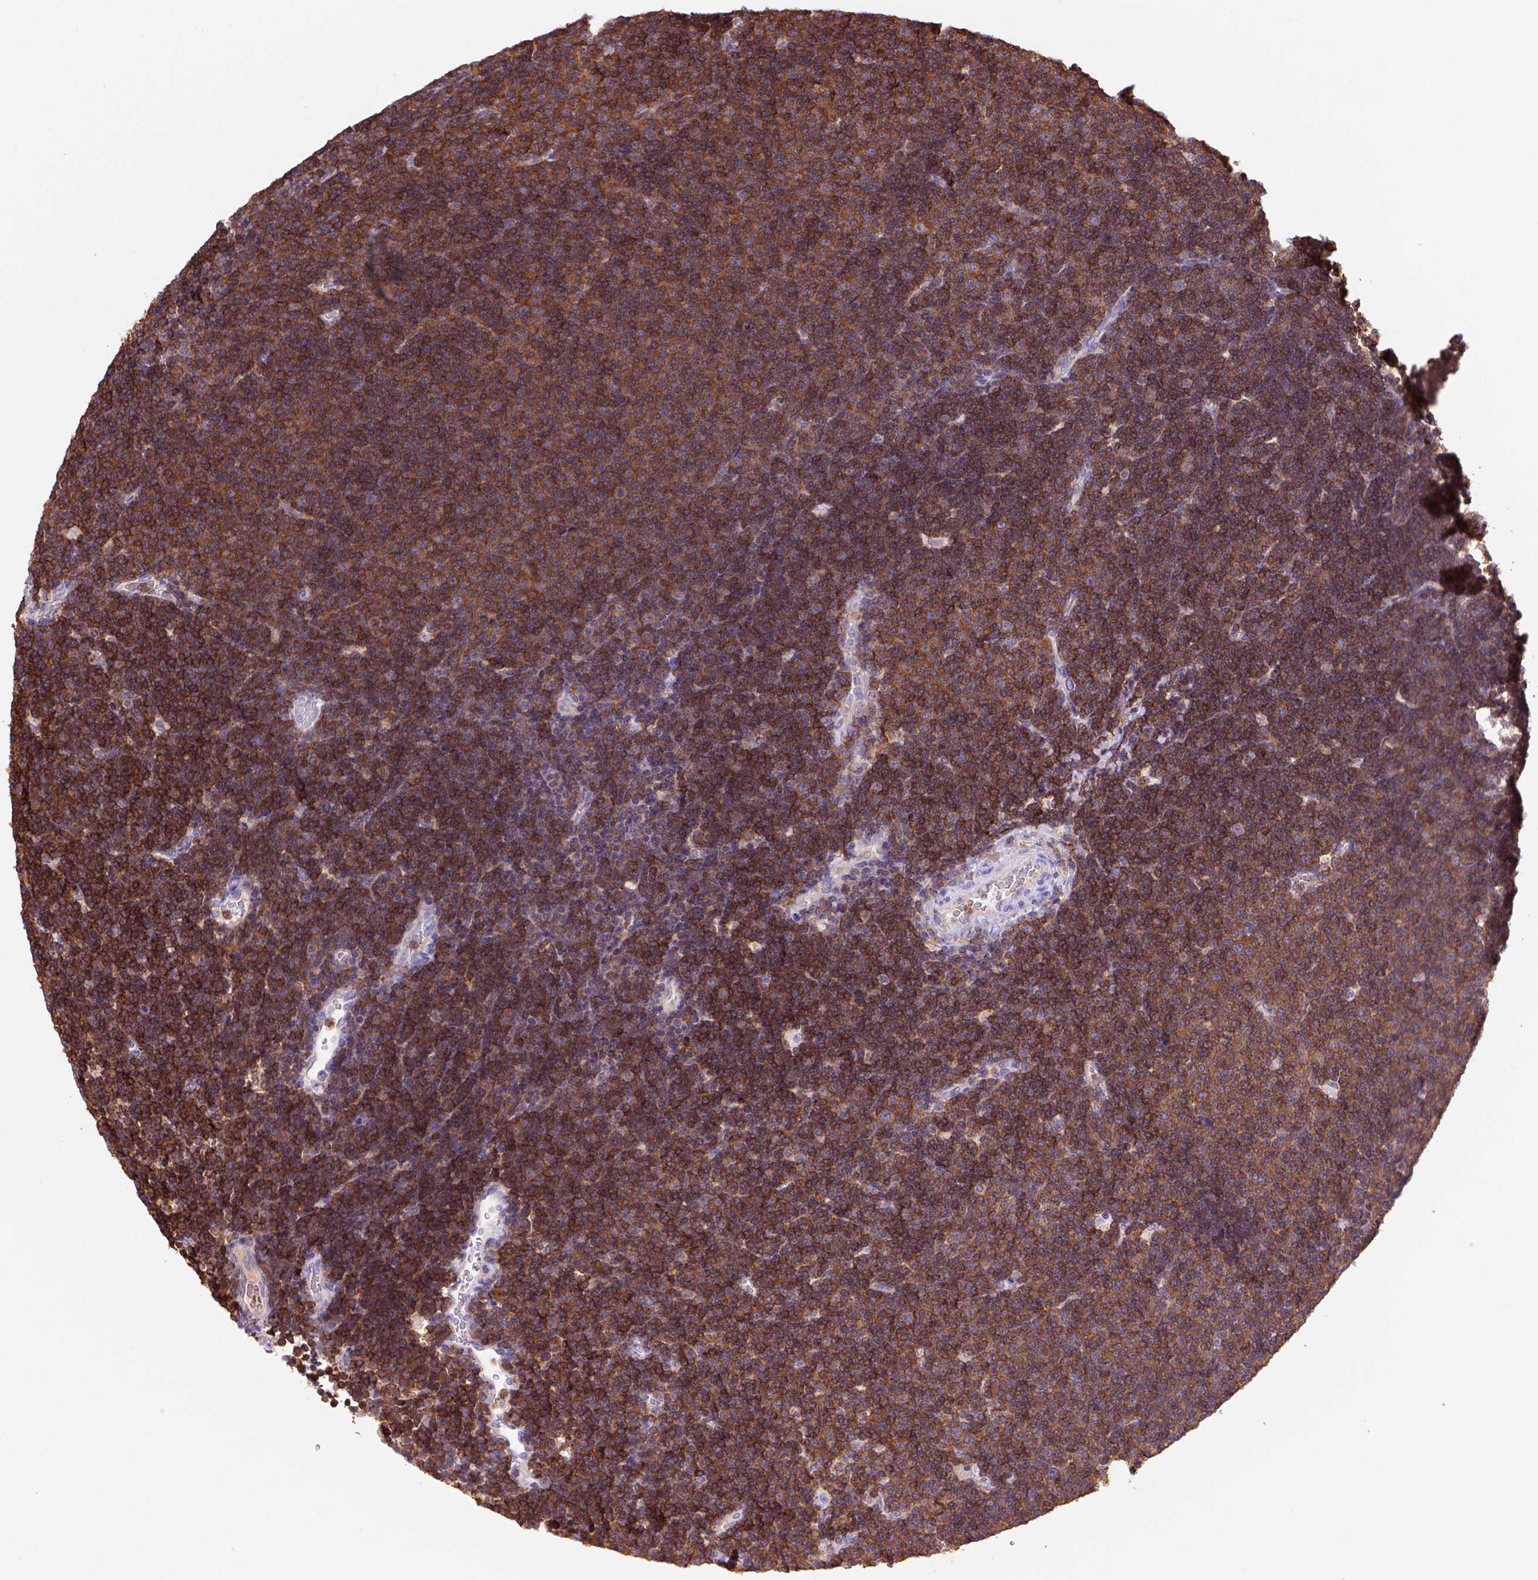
{"staining": {"intensity": "strong", "quantity": ">75%", "location": "cytoplasmic/membranous"}, "tissue": "lymphoma", "cell_type": "Tumor cells", "image_type": "cancer", "snomed": [{"axis": "morphology", "description": "Malignant lymphoma, non-Hodgkin's type, Low grade"}, {"axis": "topography", "description": "Brain"}], "caption": "A brown stain shows strong cytoplasmic/membranous expression of a protein in lymphoma tumor cells. (DAB = brown stain, brightfield microscopy at high magnification).", "gene": "INPP5D", "patient": {"sex": "female", "age": 66}}